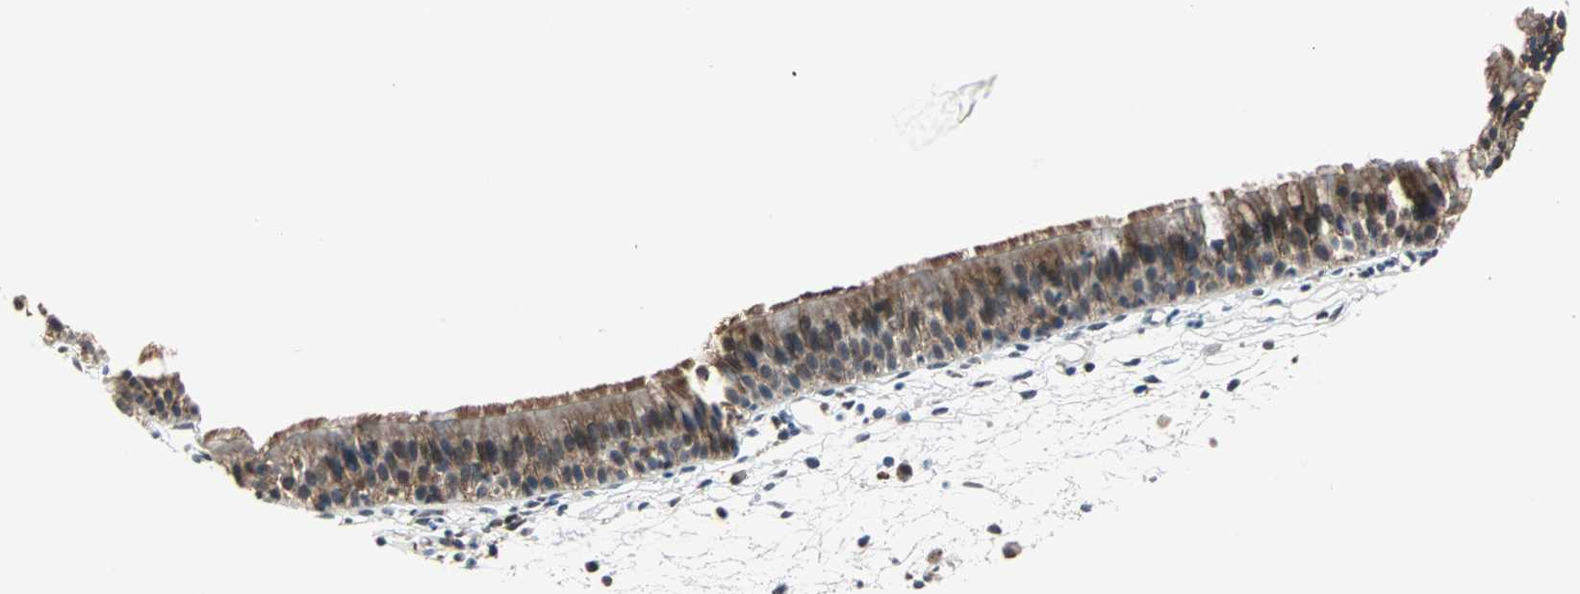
{"staining": {"intensity": "moderate", "quantity": ">75%", "location": "cytoplasmic/membranous"}, "tissue": "nasopharynx", "cell_type": "Respiratory epithelial cells", "image_type": "normal", "snomed": [{"axis": "morphology", "description": "Normal tissue, NOS"}, {"axis": "topography", "description": "Nasopharynx"}], "caption": "About >75% of respiratory epithelial cells in benign human nasopharynx display moderate cytoplasmic/membranous protein expression as visualized by brown immunohistochemical staining.", "gene": "LSR", "patient": {"sex": "female", "age": 54}}